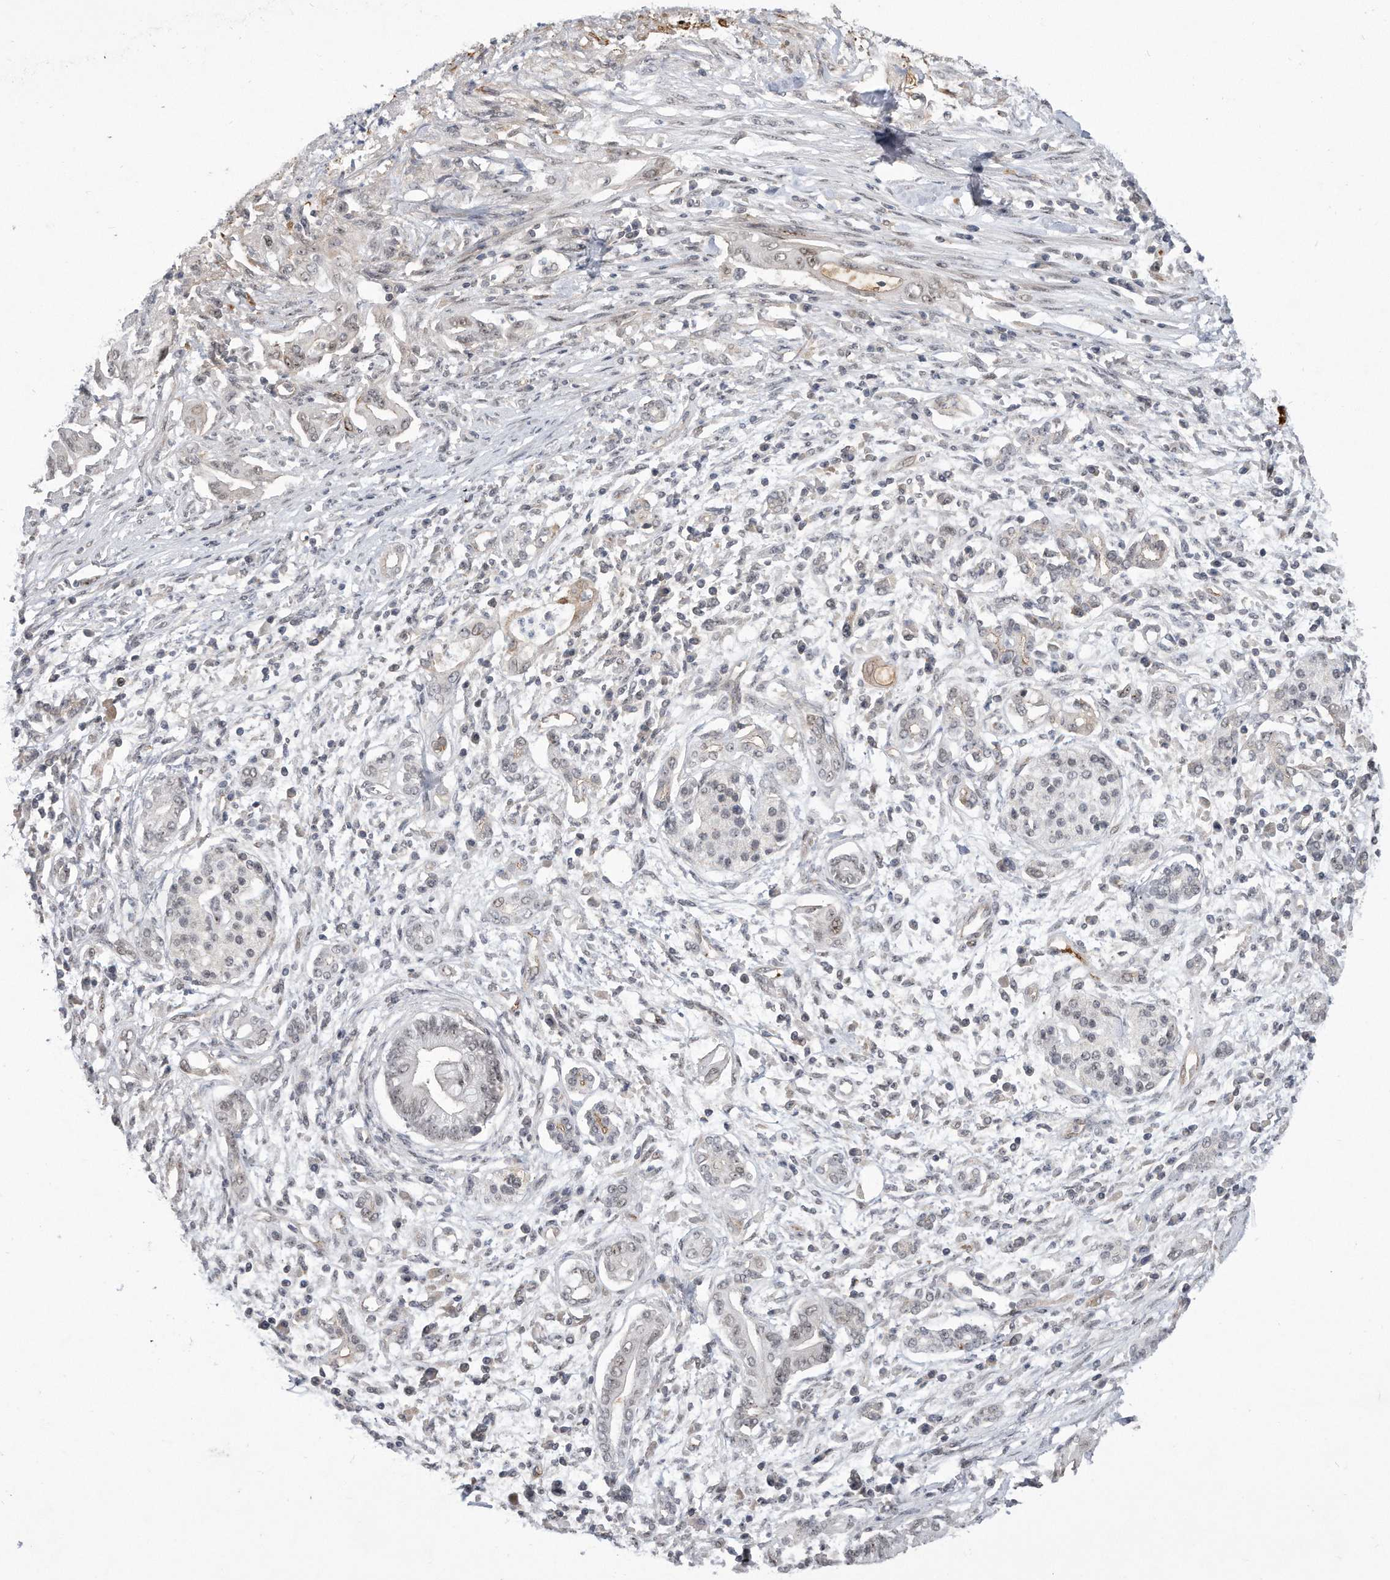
{"staining": {"intensity": "negative", "quantity": "none", "location": "none"}, "tissue": "pancreatic cancer", "cell_type": "Tumor cells", "image_type": "cancer", "snomed": [{"axis": "morphology", "description": "Adenocarcinoma, NOS"}, {"axis": "topography", "description": "Pancreas"}], "caption": "DAB immunohistochemical staining of human adenocarcinoma (pancreatic) exhibits no significant staining in tumor cells.", "gene": "PGBD2", "patient": {"sex": "male", "age": 58}}